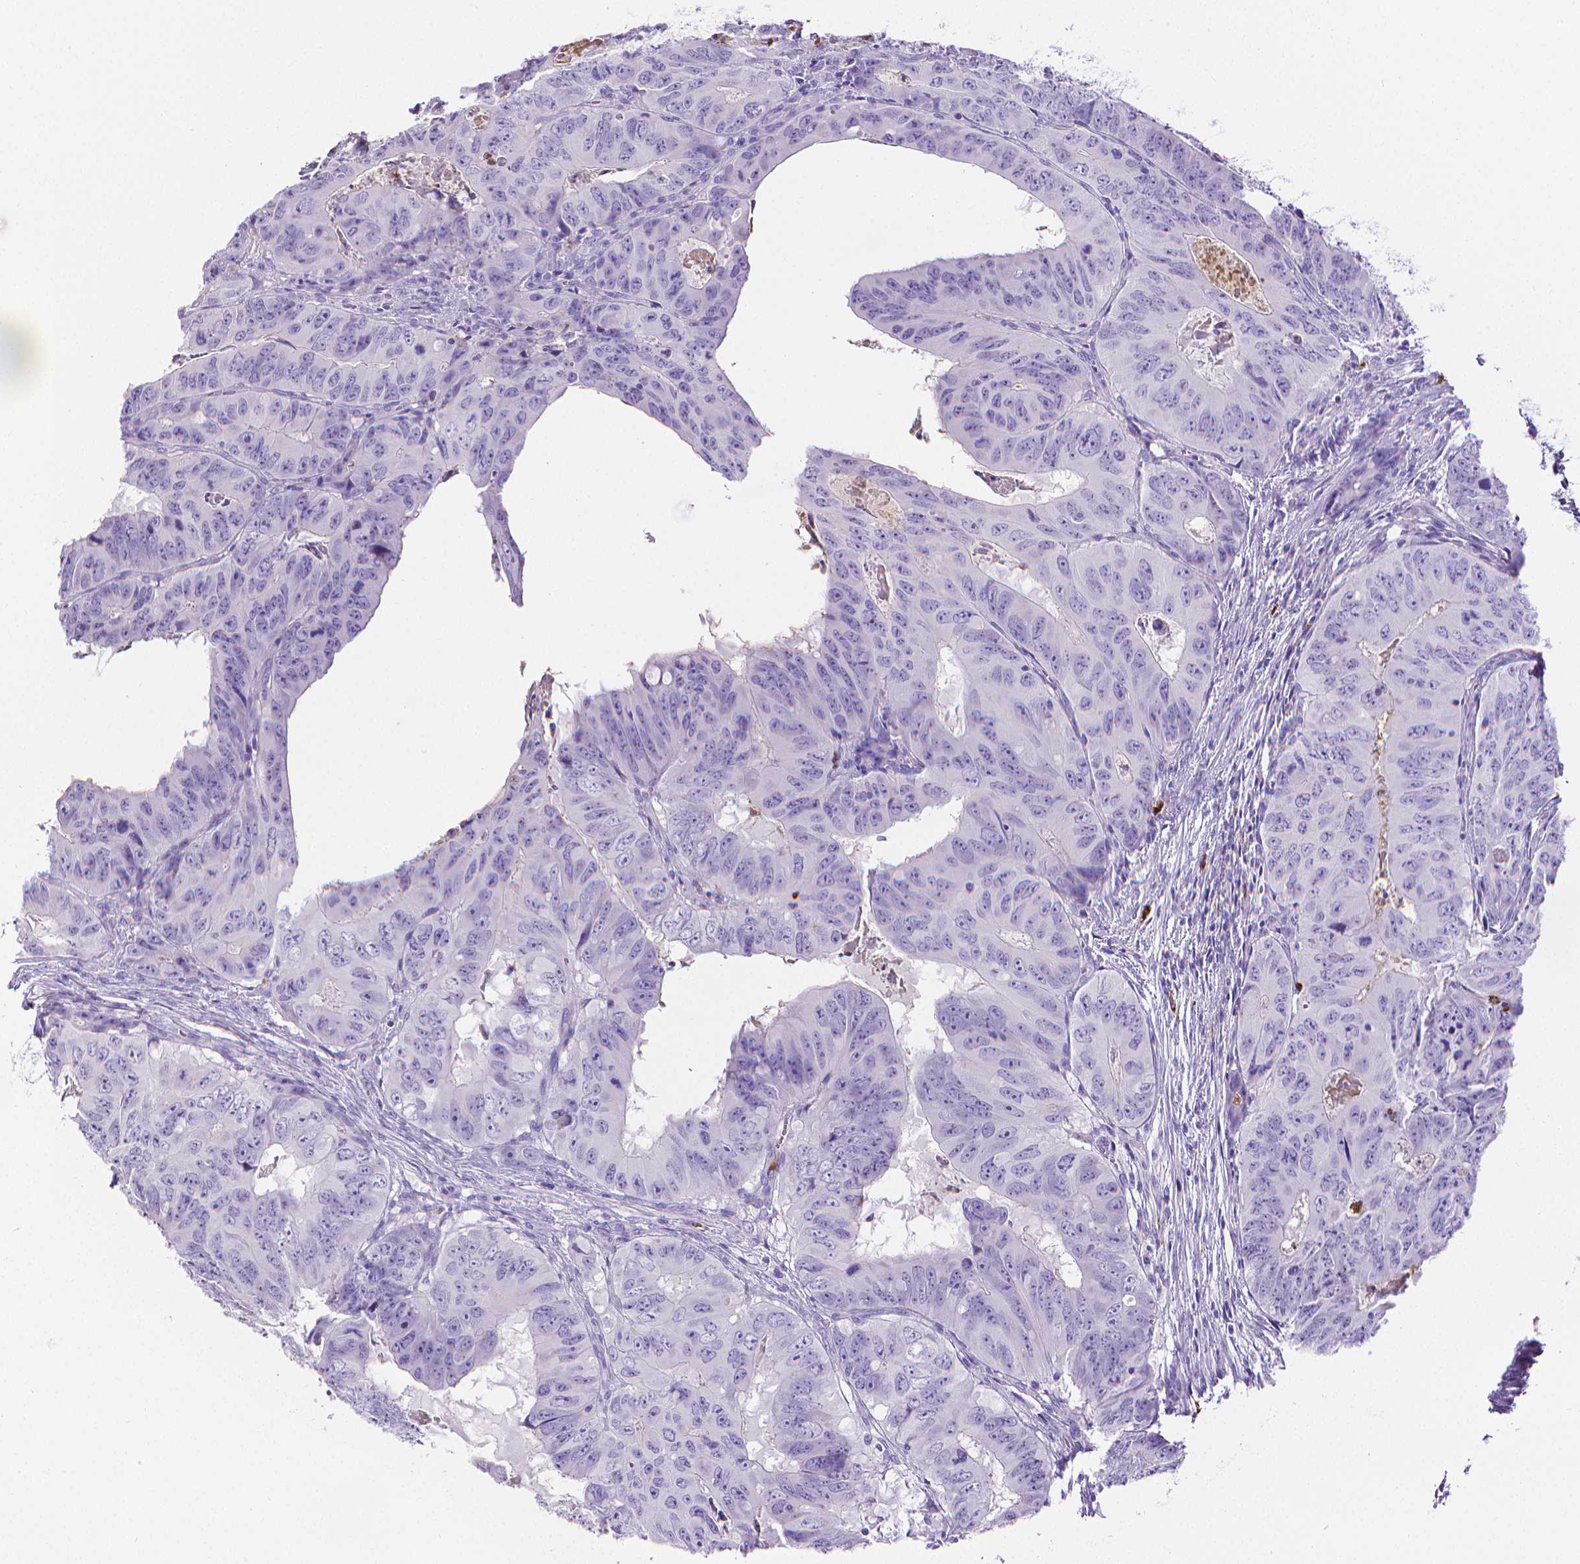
{"staining": {"intensity": "negative", "quantity": "none", "location": "none"}, "tissue": "colorectal cancer", "cell_type": "Tumor cells", "image_type": "cancer", "snomed": [{"axis": "morphology", "description": "Adenocarcinoma, NOS"}, {"axis": "topography", "description": "Colon"}], "caption": "The micrograph shows no significant expression in tumor cells of adenocarcinoma (colorectal). (Brightfield microscopy of DAB immunohistochemistry at high magnification).", "gene": "MMP9", "patient": {"sex": "male", "age": 79}}